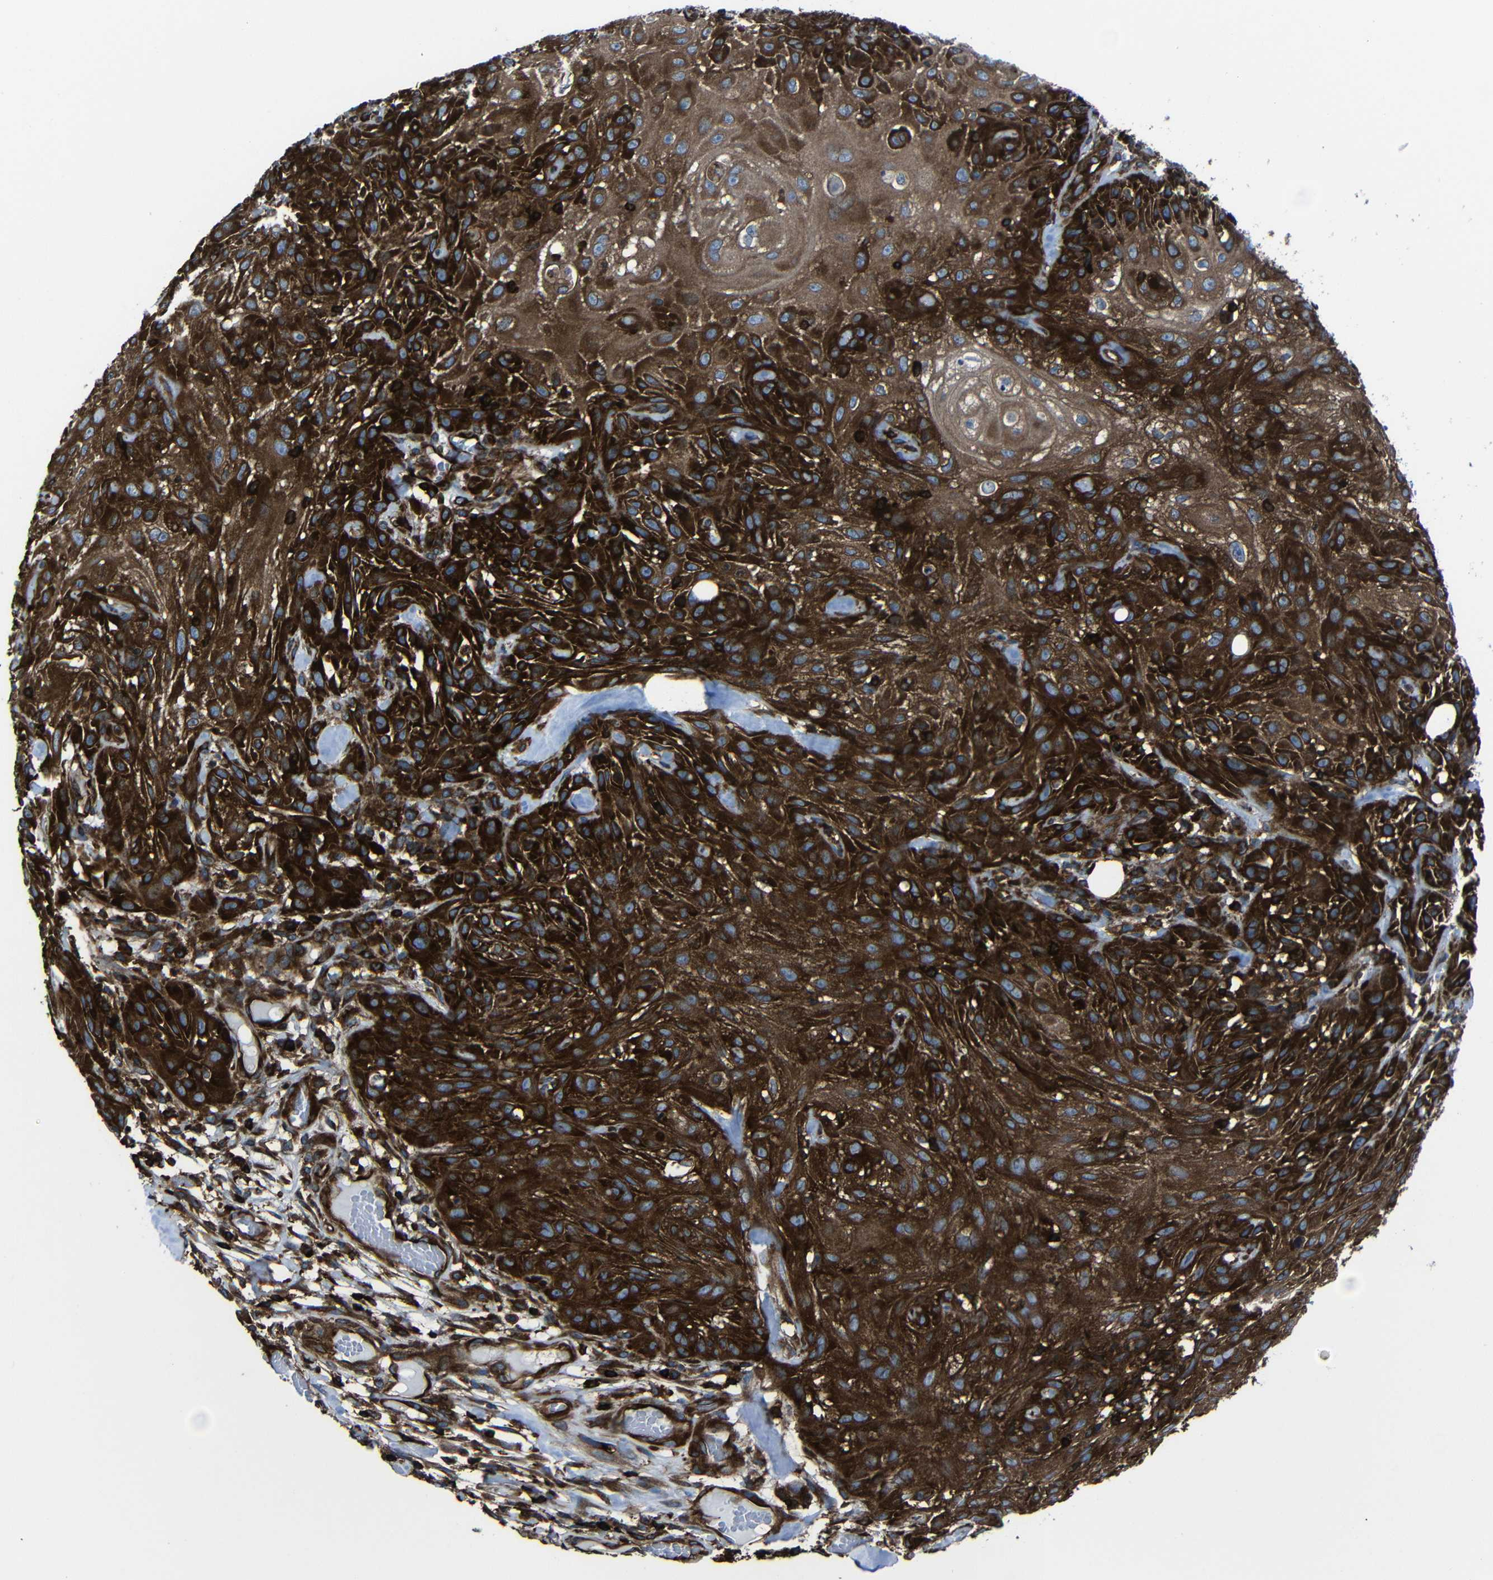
{"staining": {"intensity": "strong", "quantity": ">75%", "location": "cytoplasmic/membranous"}, "tissue": "skin cancer", "cell_type": "Tumor cells", "image_type": "cancer", "snomed": [{"axis": "morphology", "description": "Squamous cell carcinoma, NOS"}, {"axis": "topography", "description": "Skin"}], "caption": "There is high levels of strong cytoplasmic/membranous expression in tumor cells of skin cancer (squamous cell carcinoma), as demonstrated by immunohistochemical staining (brown color).", "gene": "ARHGEF1", "patient": {"sex": "male", "age": 75}}